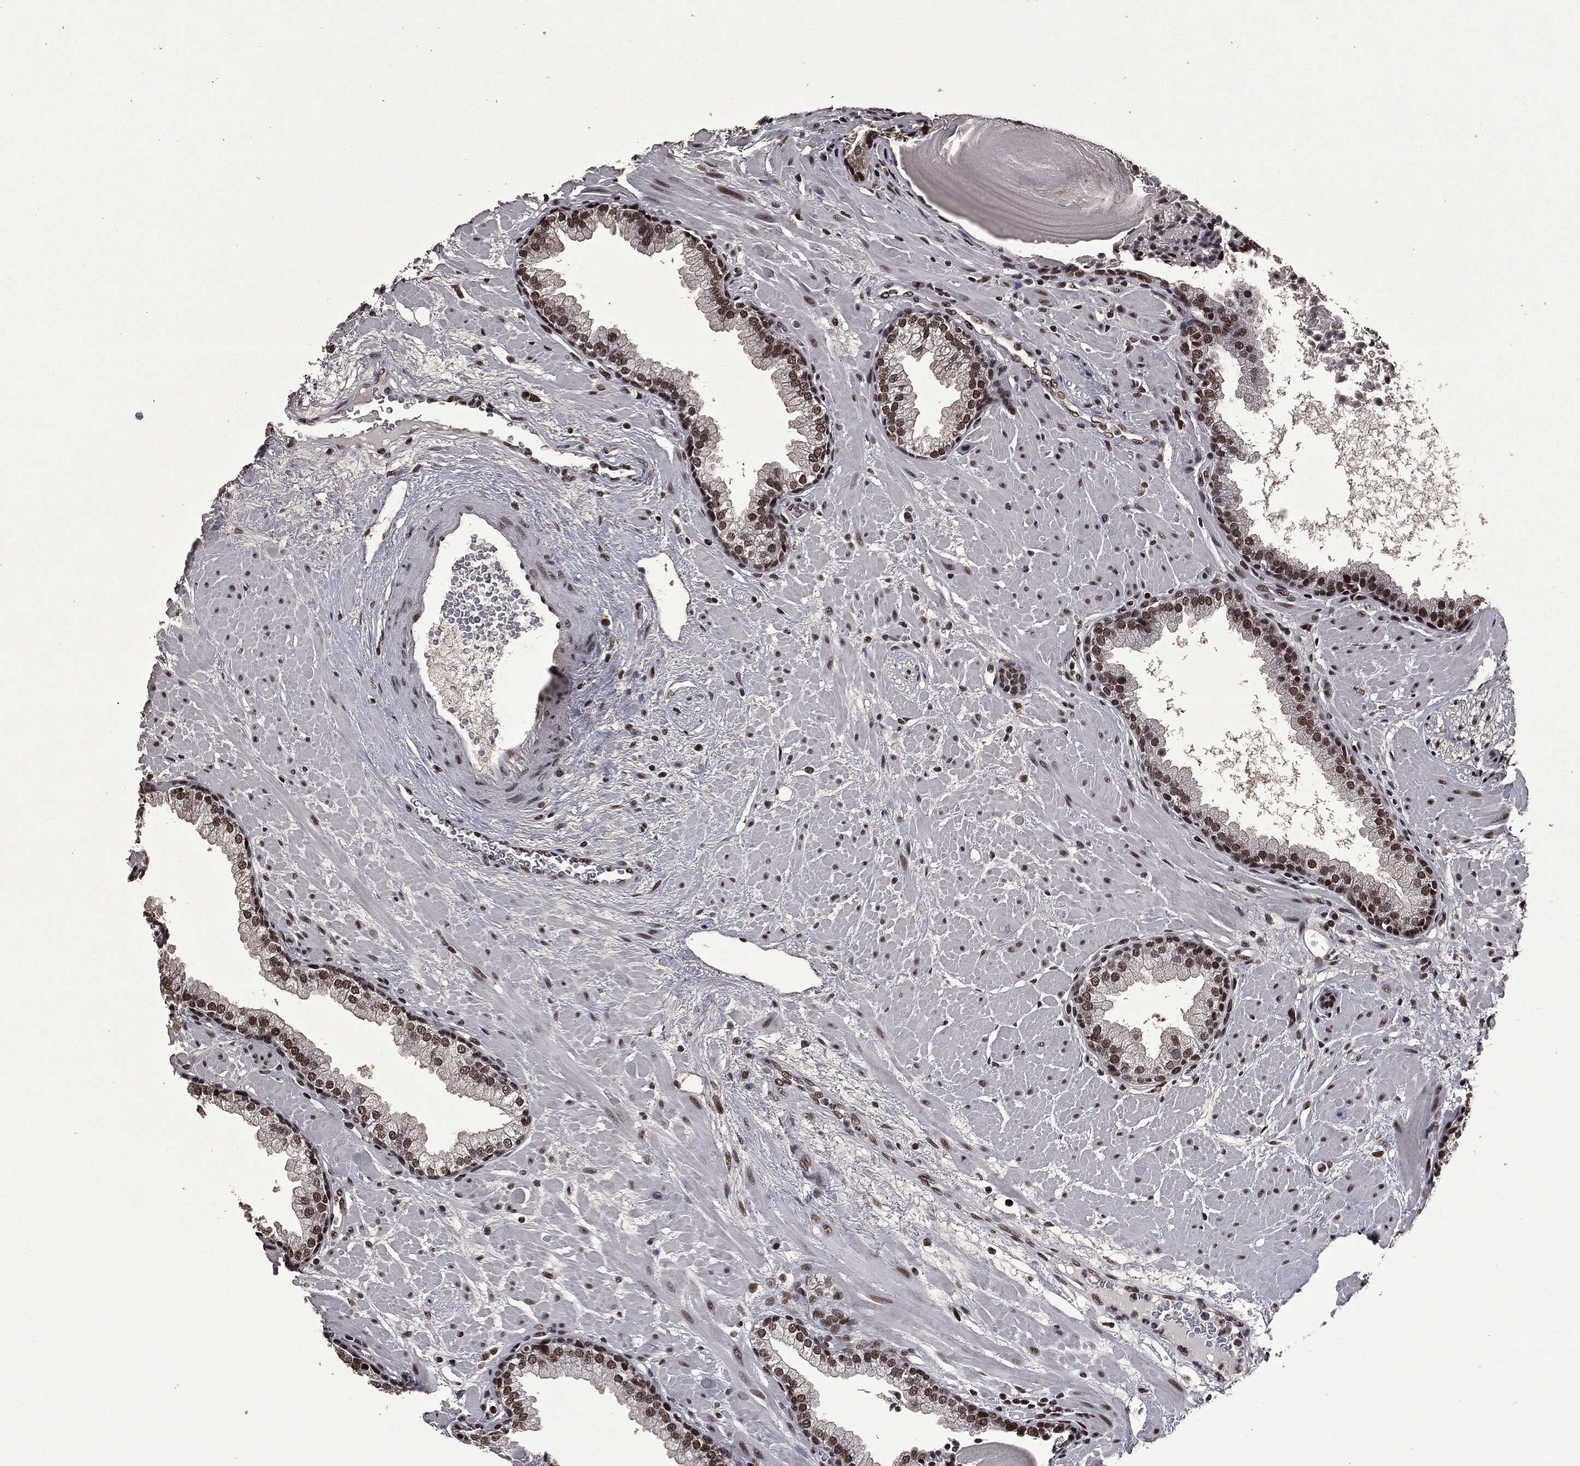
{"staining": {"intensity": "strong", "quantity": "25%-75%", "location": "nuclear"}, "tissue": "prostate", "cell_type": "Glandular cells", "image_type": "normal", "snomed": [{"axis": "morphology", "description": "Normal tissue, NOS"}, {"axis": "topography", "description": "Prostate"}], "caption": "A high amount of strong nuclear positivity is identified in about 25%-75% of glandular cells in normal prostate.", "gene": "MSH2", "patient": {"sex": "male", "age": 63}}